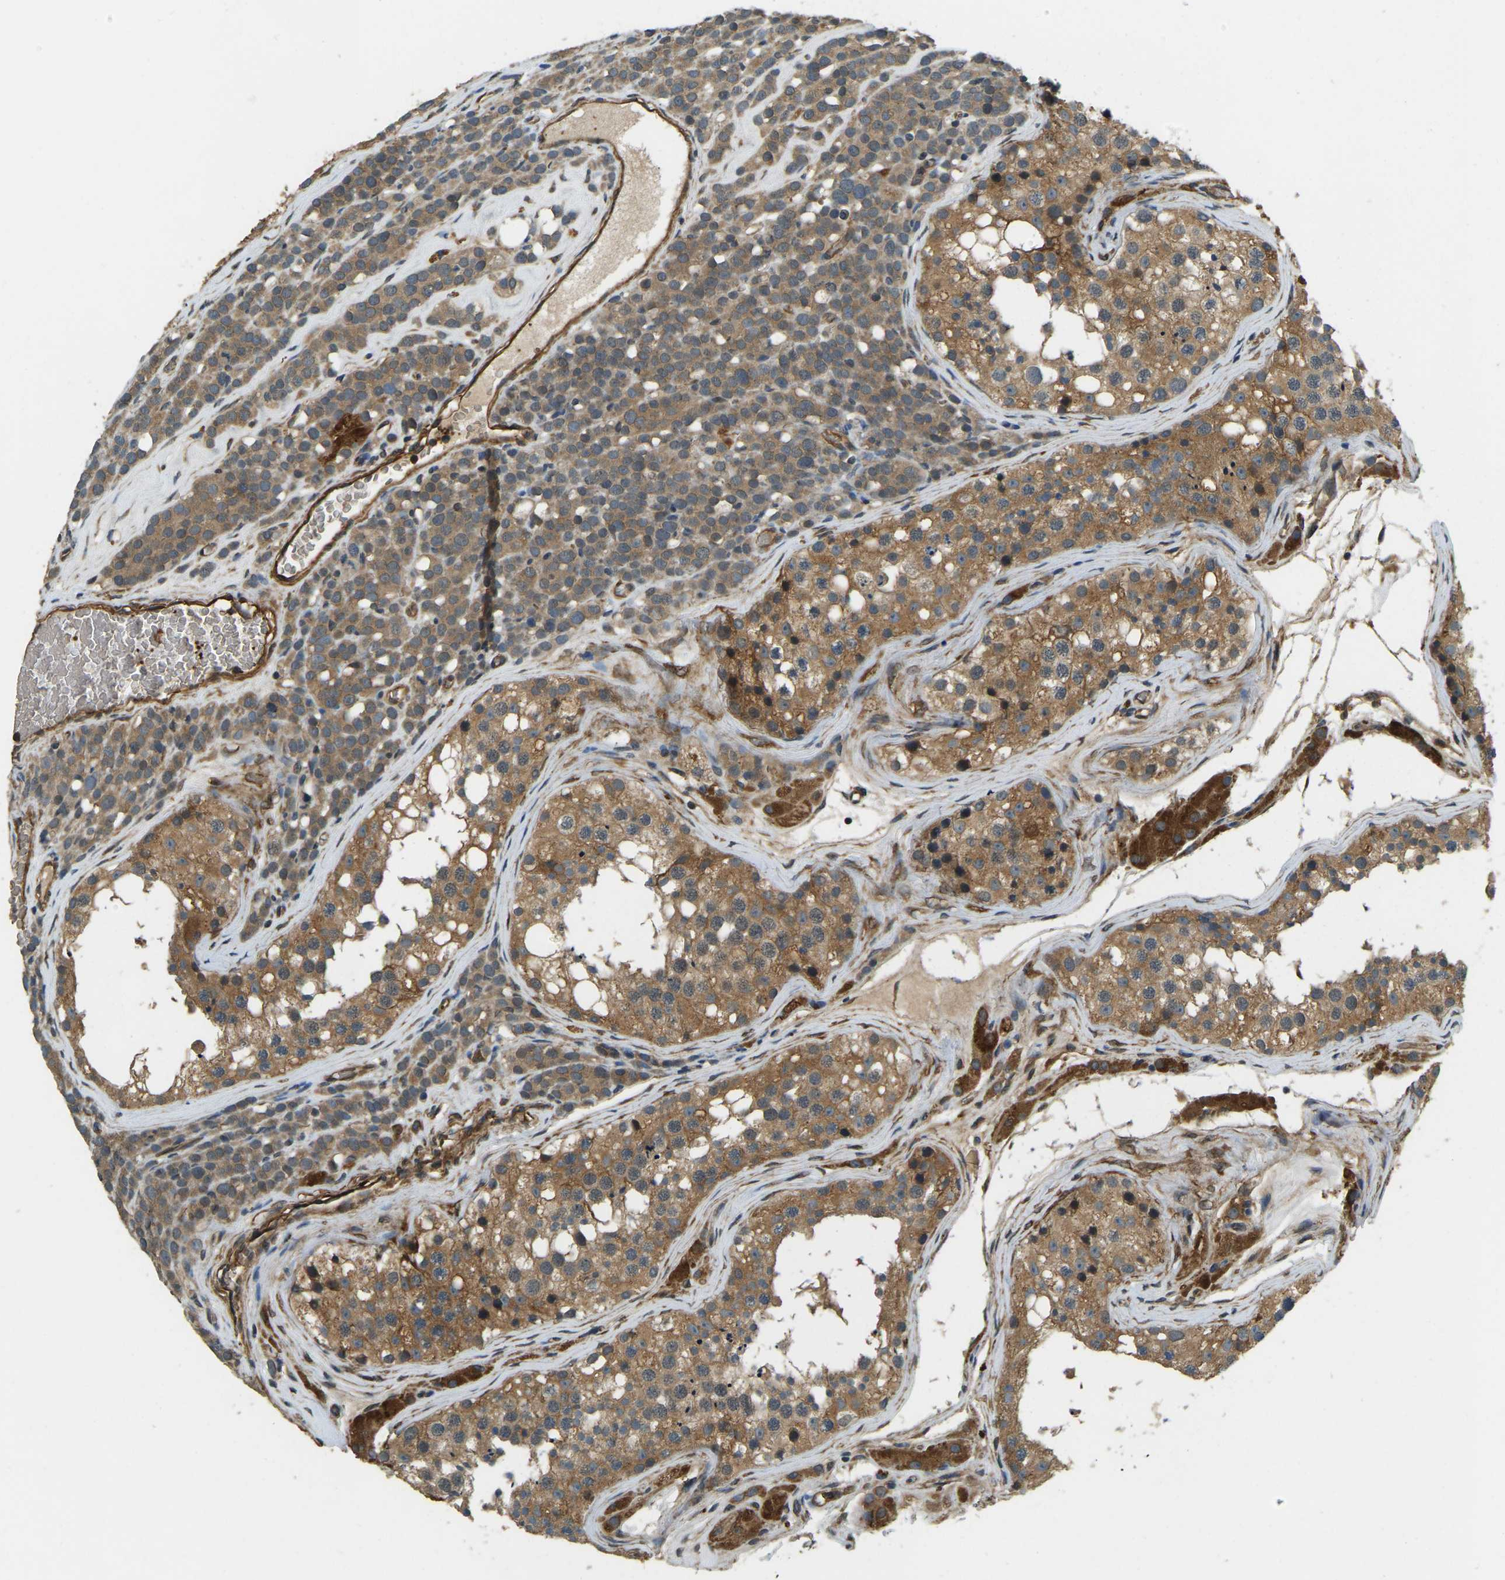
{"staining": {"intensity": "moderate", "quantity": ">75%", "location": "cytoplasmic/membranous"}, "tissue": "testis cancer", "cell_type": "Tumor cells", "image_type": "cancer", "snomed": [{"axis": "morphology", "description": "Seminoma, NOS"}, {"axis": "topography", "description": "Testis"}], "caption": "High-magnification brightfield microscopy of testis cancer (seminoma) stained with DAB (brown) and counterstained with hematoxylin (blue). tumor cells exhibit moderate cytoplasmic/membranous staining is seen in approximately>75% of cells.", "gene": "ERGIC1", "patient": {"sex": "male", "age": 71}}